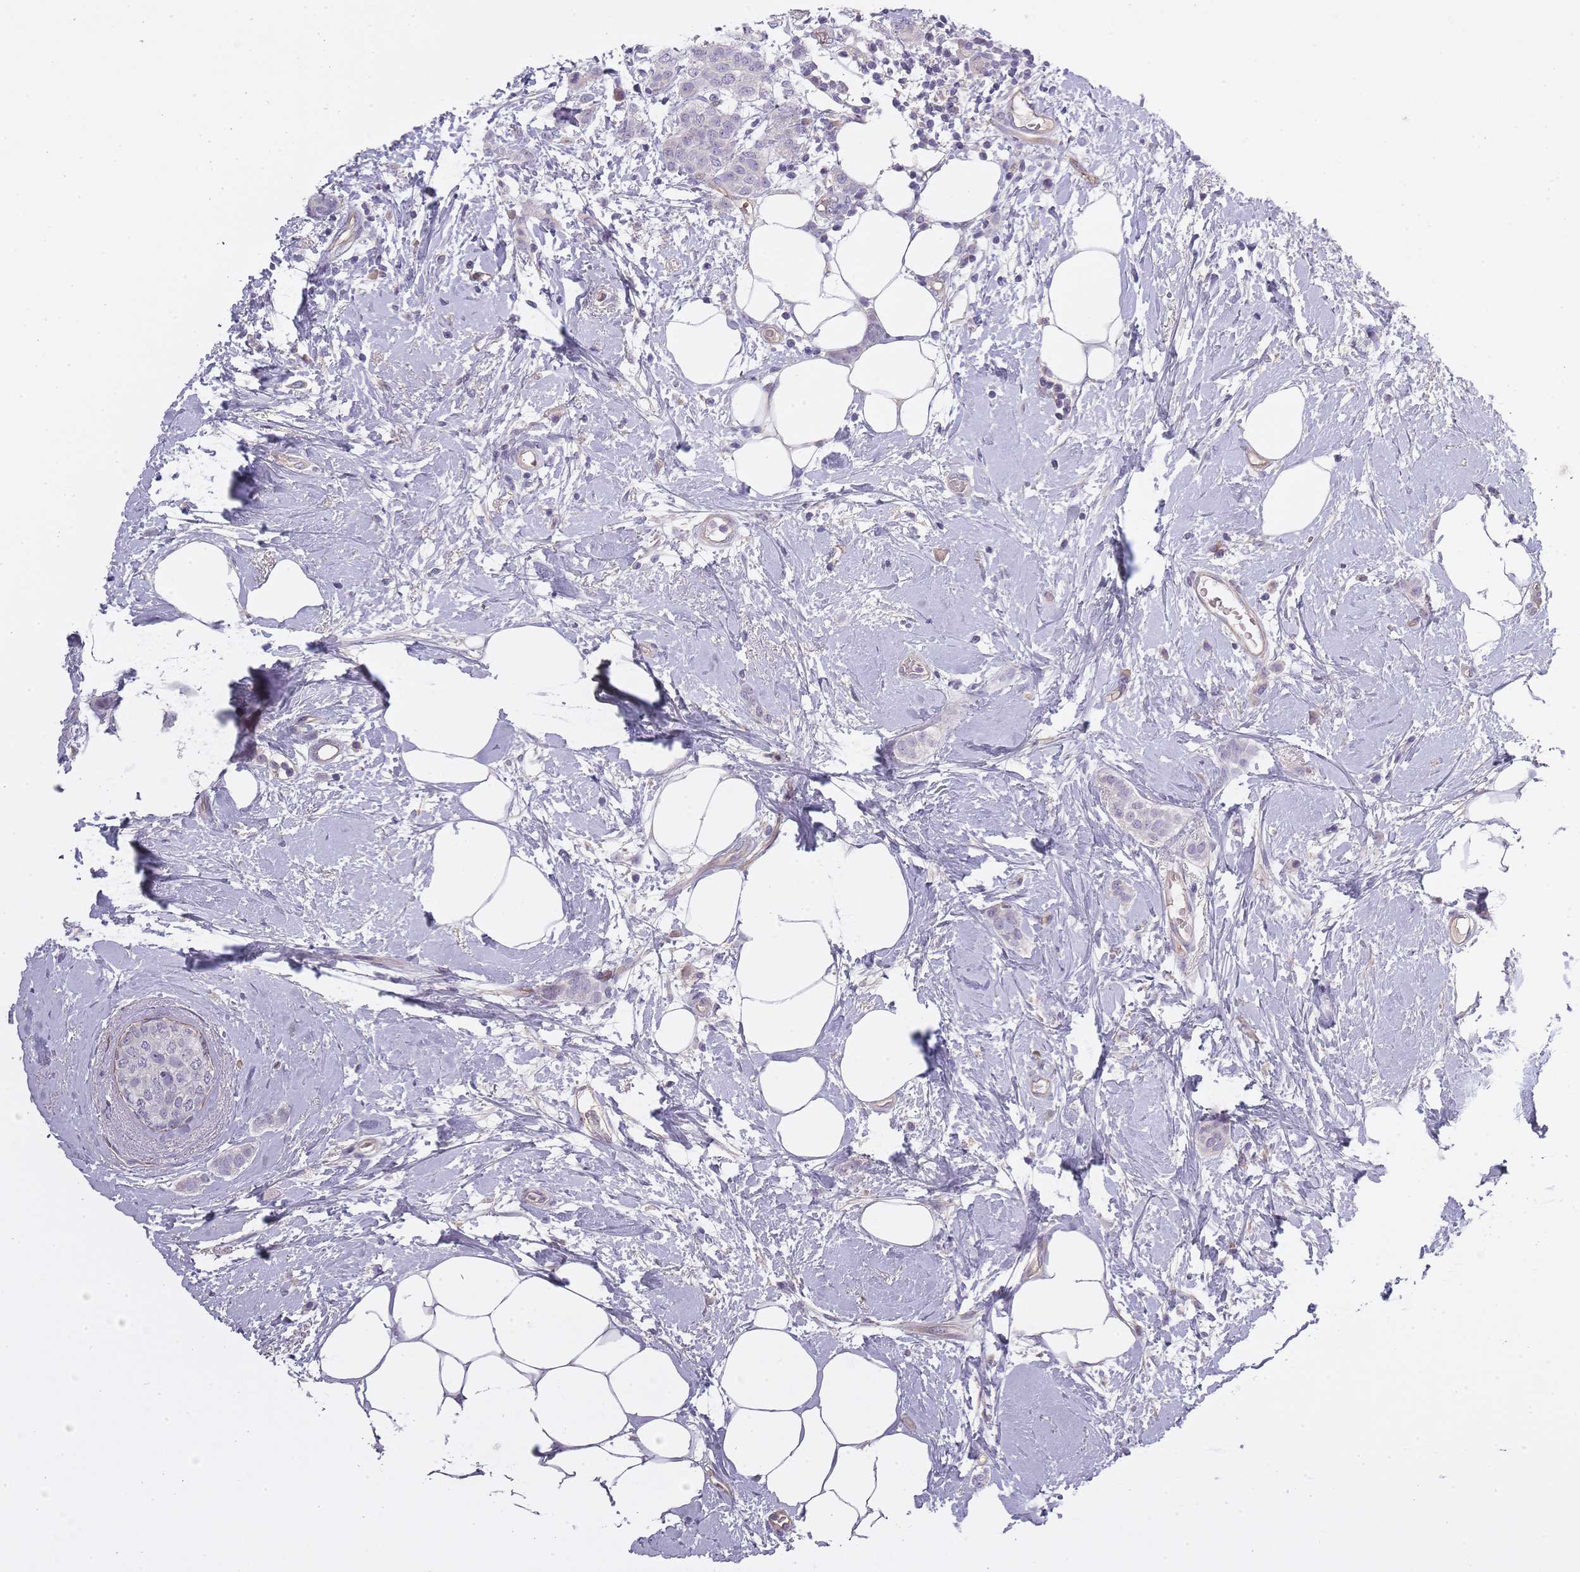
{"staining": {"intensity": "negative", "quantity": "none", "location": "none"}, "tissue": "breast cancer", "cell_type": "Tumor cells", "image_type": "cancer", "snomed": [{"axis": "morphology", "description": "Duct carcinoma"}, {"axis": "topography", "description": "Breast"}], "caption": "High magnification brightfield microscopy of breast infiltrating ductal carcinoma stained with DAB (3,3'-diaminobenzidine) (brown) and counterstained with hematoxylin (blue): tumor cells show no significant positivity.", "gene": "SLC8A2", "patient": {"sex": "female", "age": 72}}